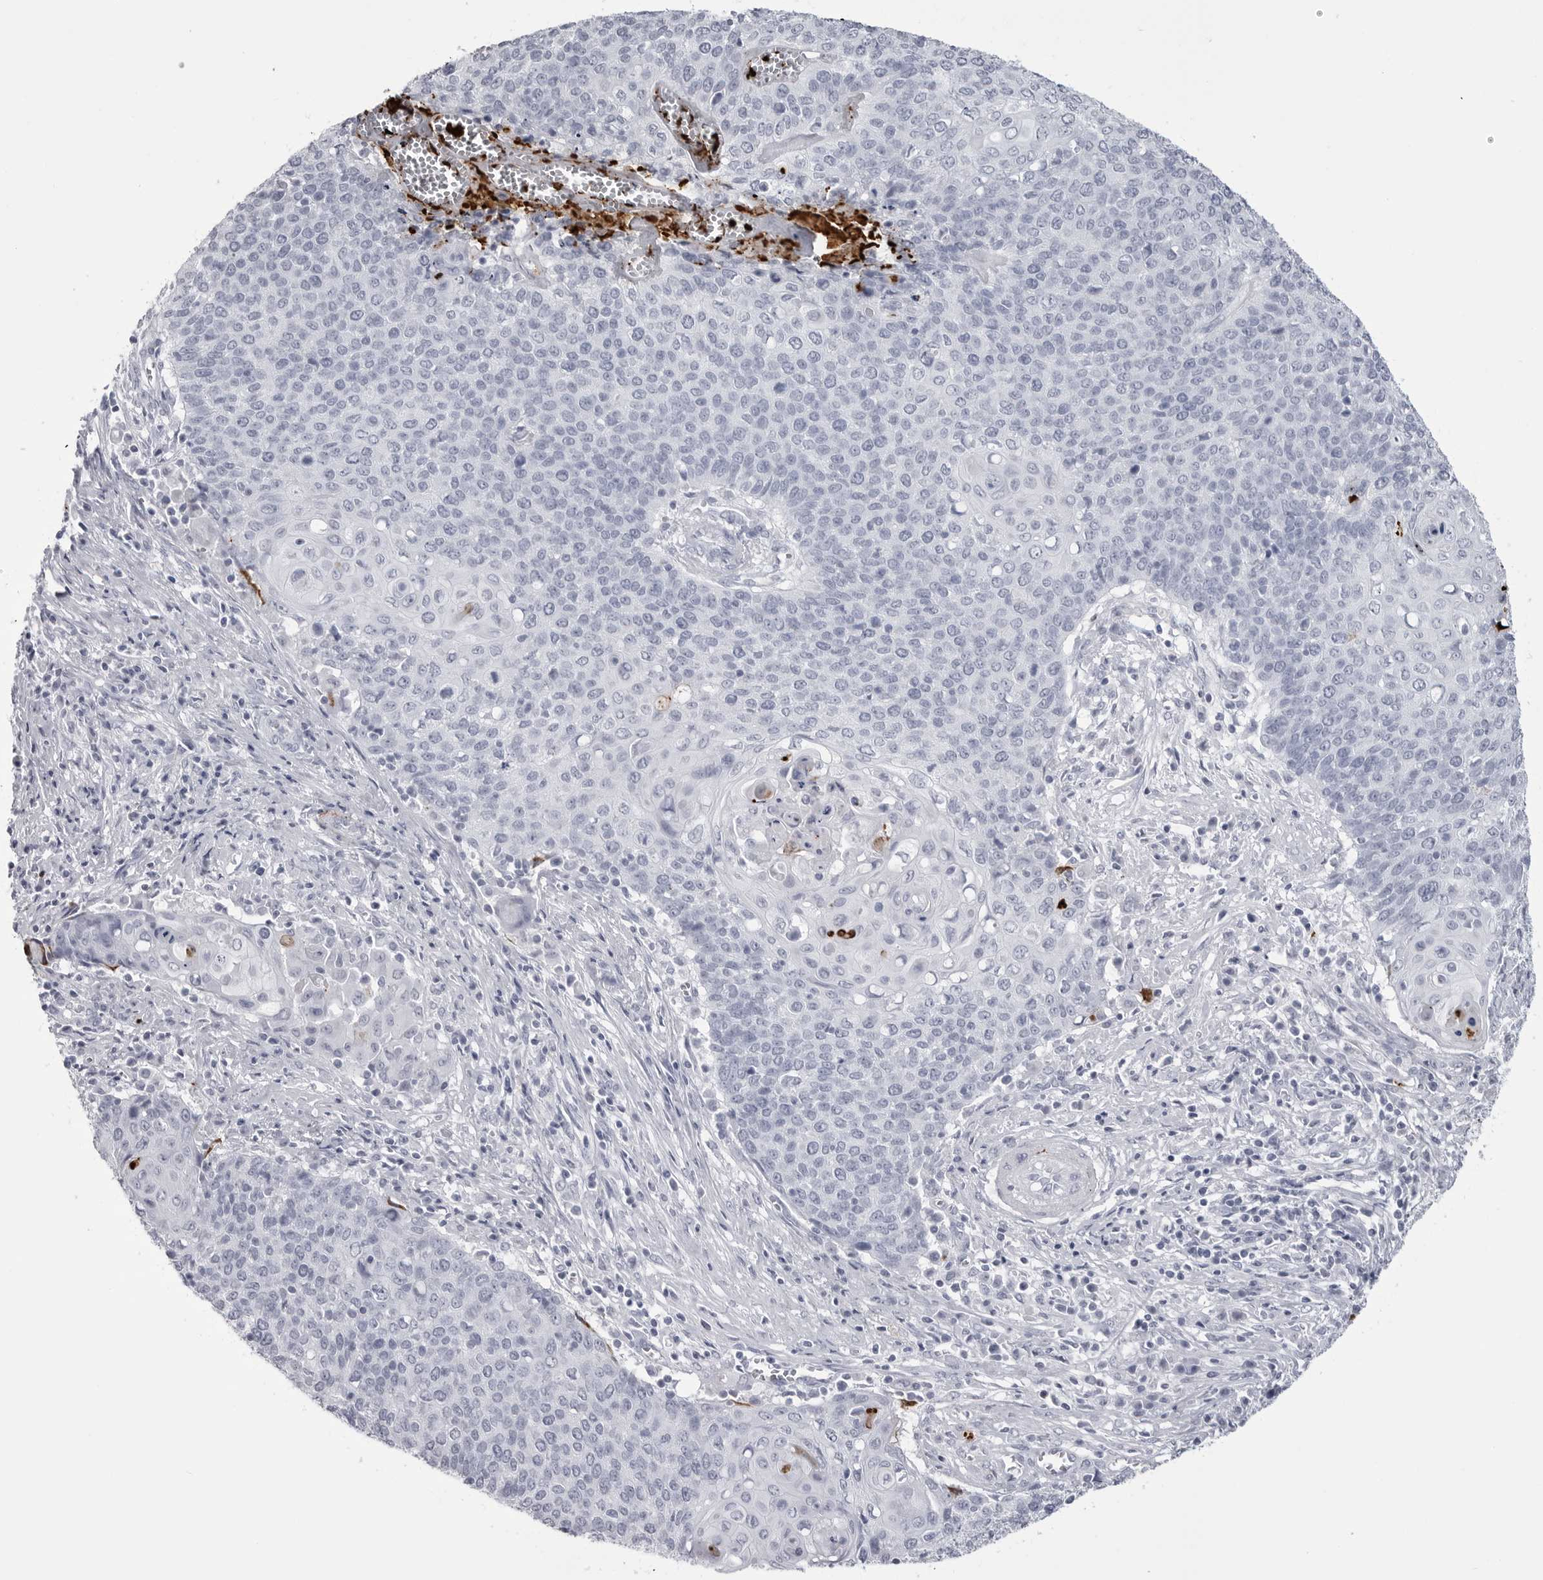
{"staining": {"intensity": "negative", "quantity": "none", "location": "none"}, "tissue": "cervical cancer", "cell_type": "Tumor cells", "image_type": "cancer", "snomed": [{"axis": "morphology", "description": "Squamous cell carcinoma, NOS"}, {"axis": "topography", "description": "Cervix"}], "caption": "This photomicrograph is of squamous cell carcinoma (cervical) stained with immunohistochemistry to label a protein in brown with the nuclei are counter-stained blue. There is no expression in tumor cells.", "gene": "COL26A1", "patient": {"sex": "female", "age": 39}}